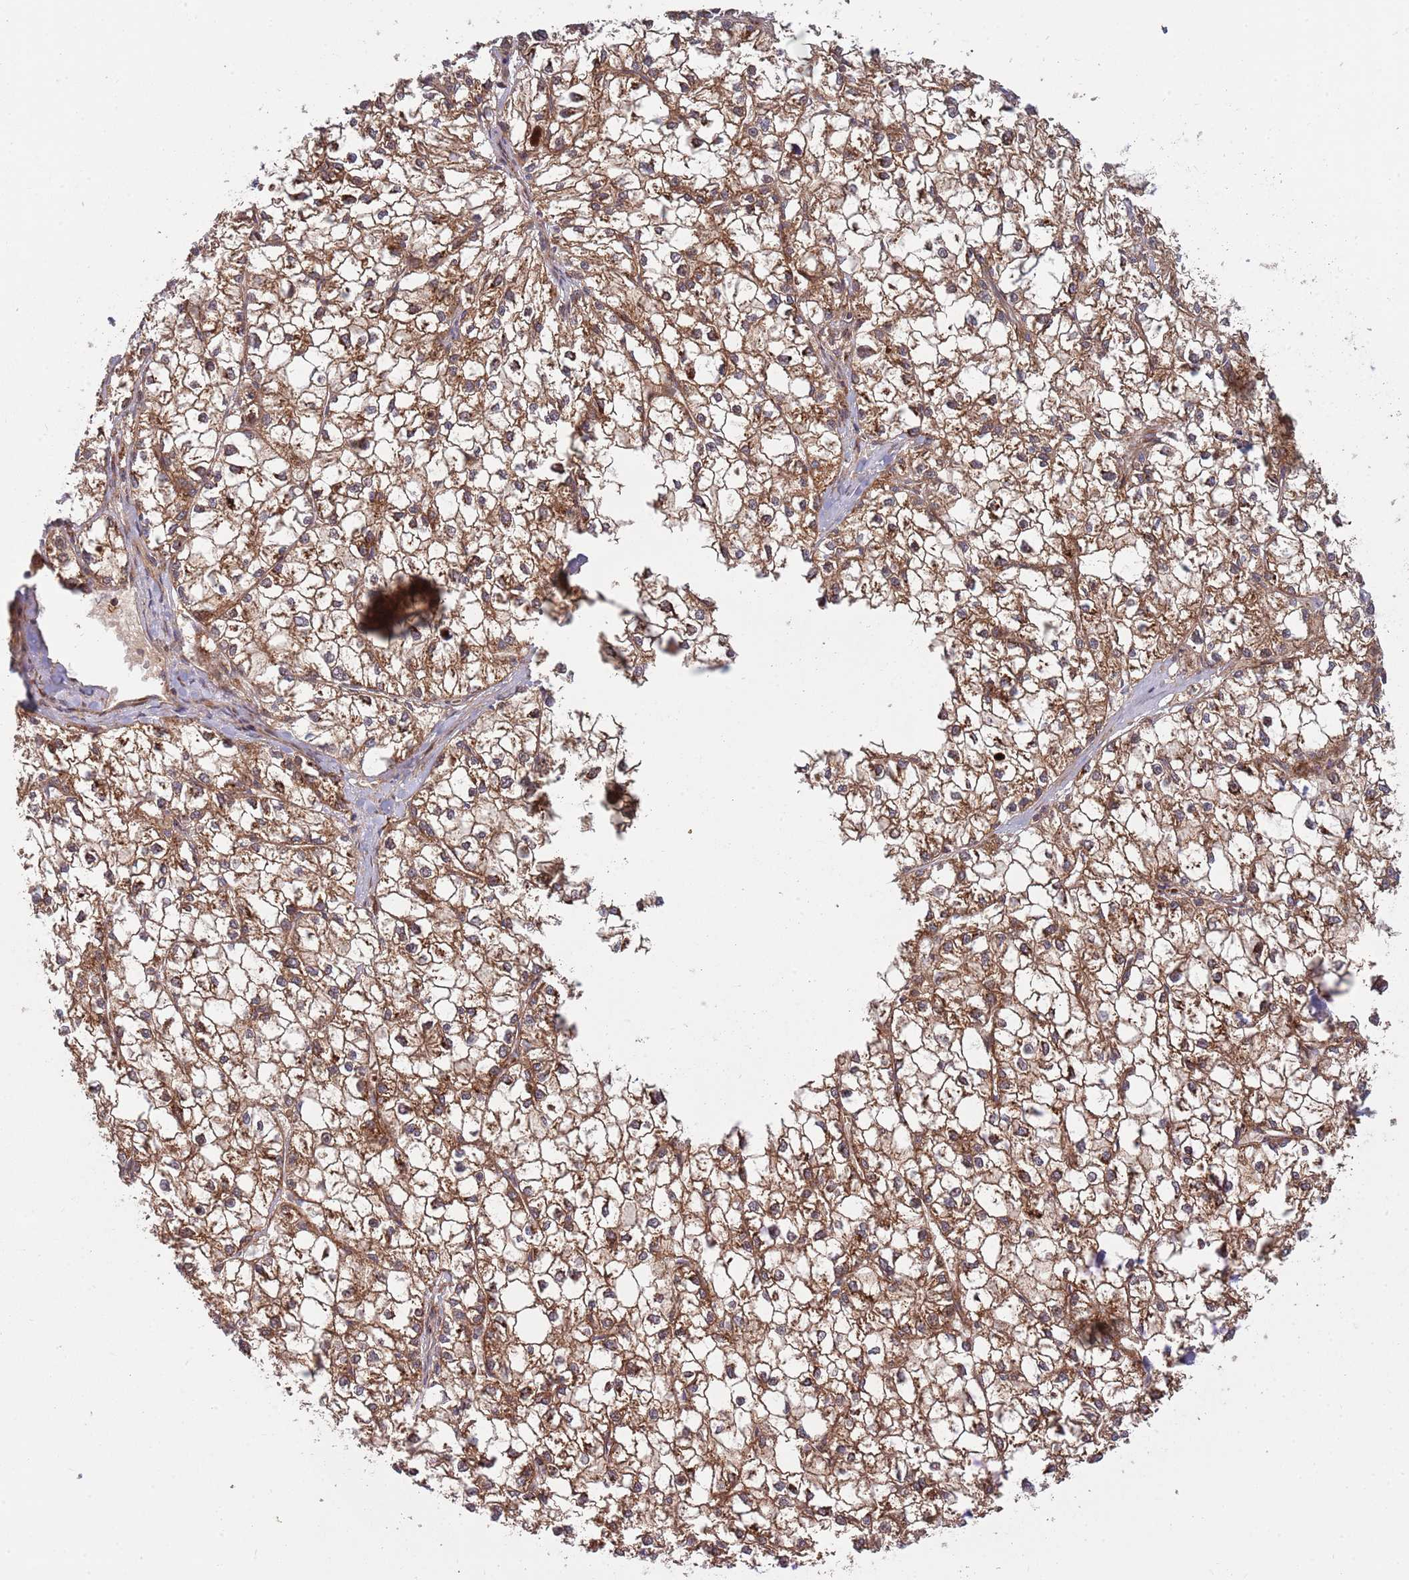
{"staining": {"intensity": "moderate", "quantity": ">75%", "location": "cytoplasmic/membranous"}, "tissue": "liver cancer", "cell_type": "Tumor cells", "image_type": "cancer", "snomed": [{"axis": "morphology", "description": "Carcinoma, Hepatocellular, NOS"}, {"axis": "topography", "description": "Liver"}], "caption": "This is a histology image of immunohistochemistry staining of liver cancer, which shows moderate staining in the cytoplasmic/membranous of tumor cells.", "gene": "BTBD7", "patient": {"sex": "female", "age": 43}}